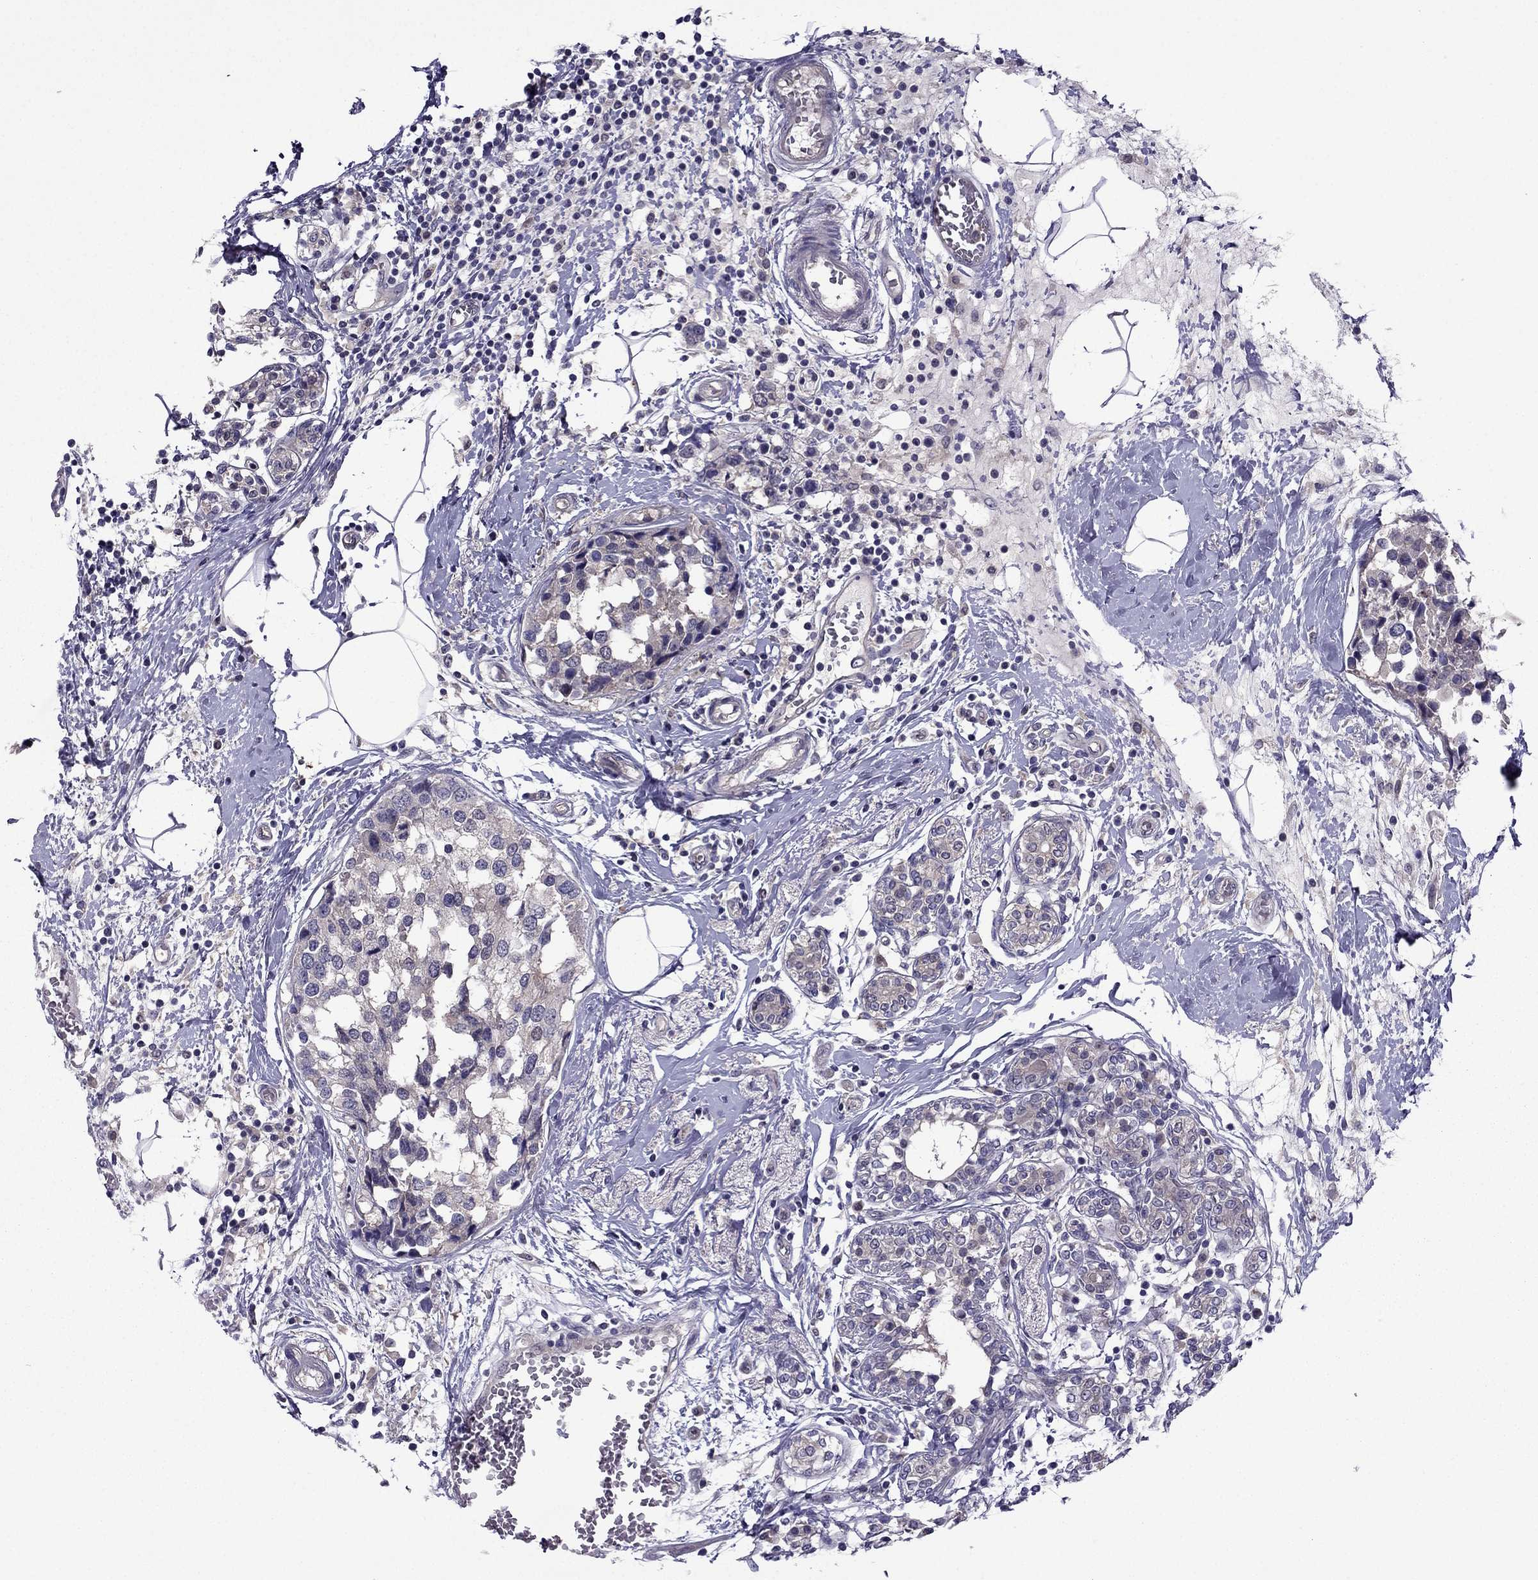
{"staining": {"intensity": "negative", "quantity": "none", "location": "none"}, "tissue": "breast cancer", "cell_type": "Tumor cells", "image_type": "cancer", "snomed": [{"axis": "morphology", "description": "Lobular carcinoma"}, {"axis": "topography", "description": "Breast"}], "caption": "Immunohistochemistry of human lobular carcinoma (breast) exhibits no staining in tumor cells. (Immunohistochemistry (ihc), brightfield microscopy, high magnification).", "gene": "CDK5", "patient": {"sex": "female", "age": 59}}